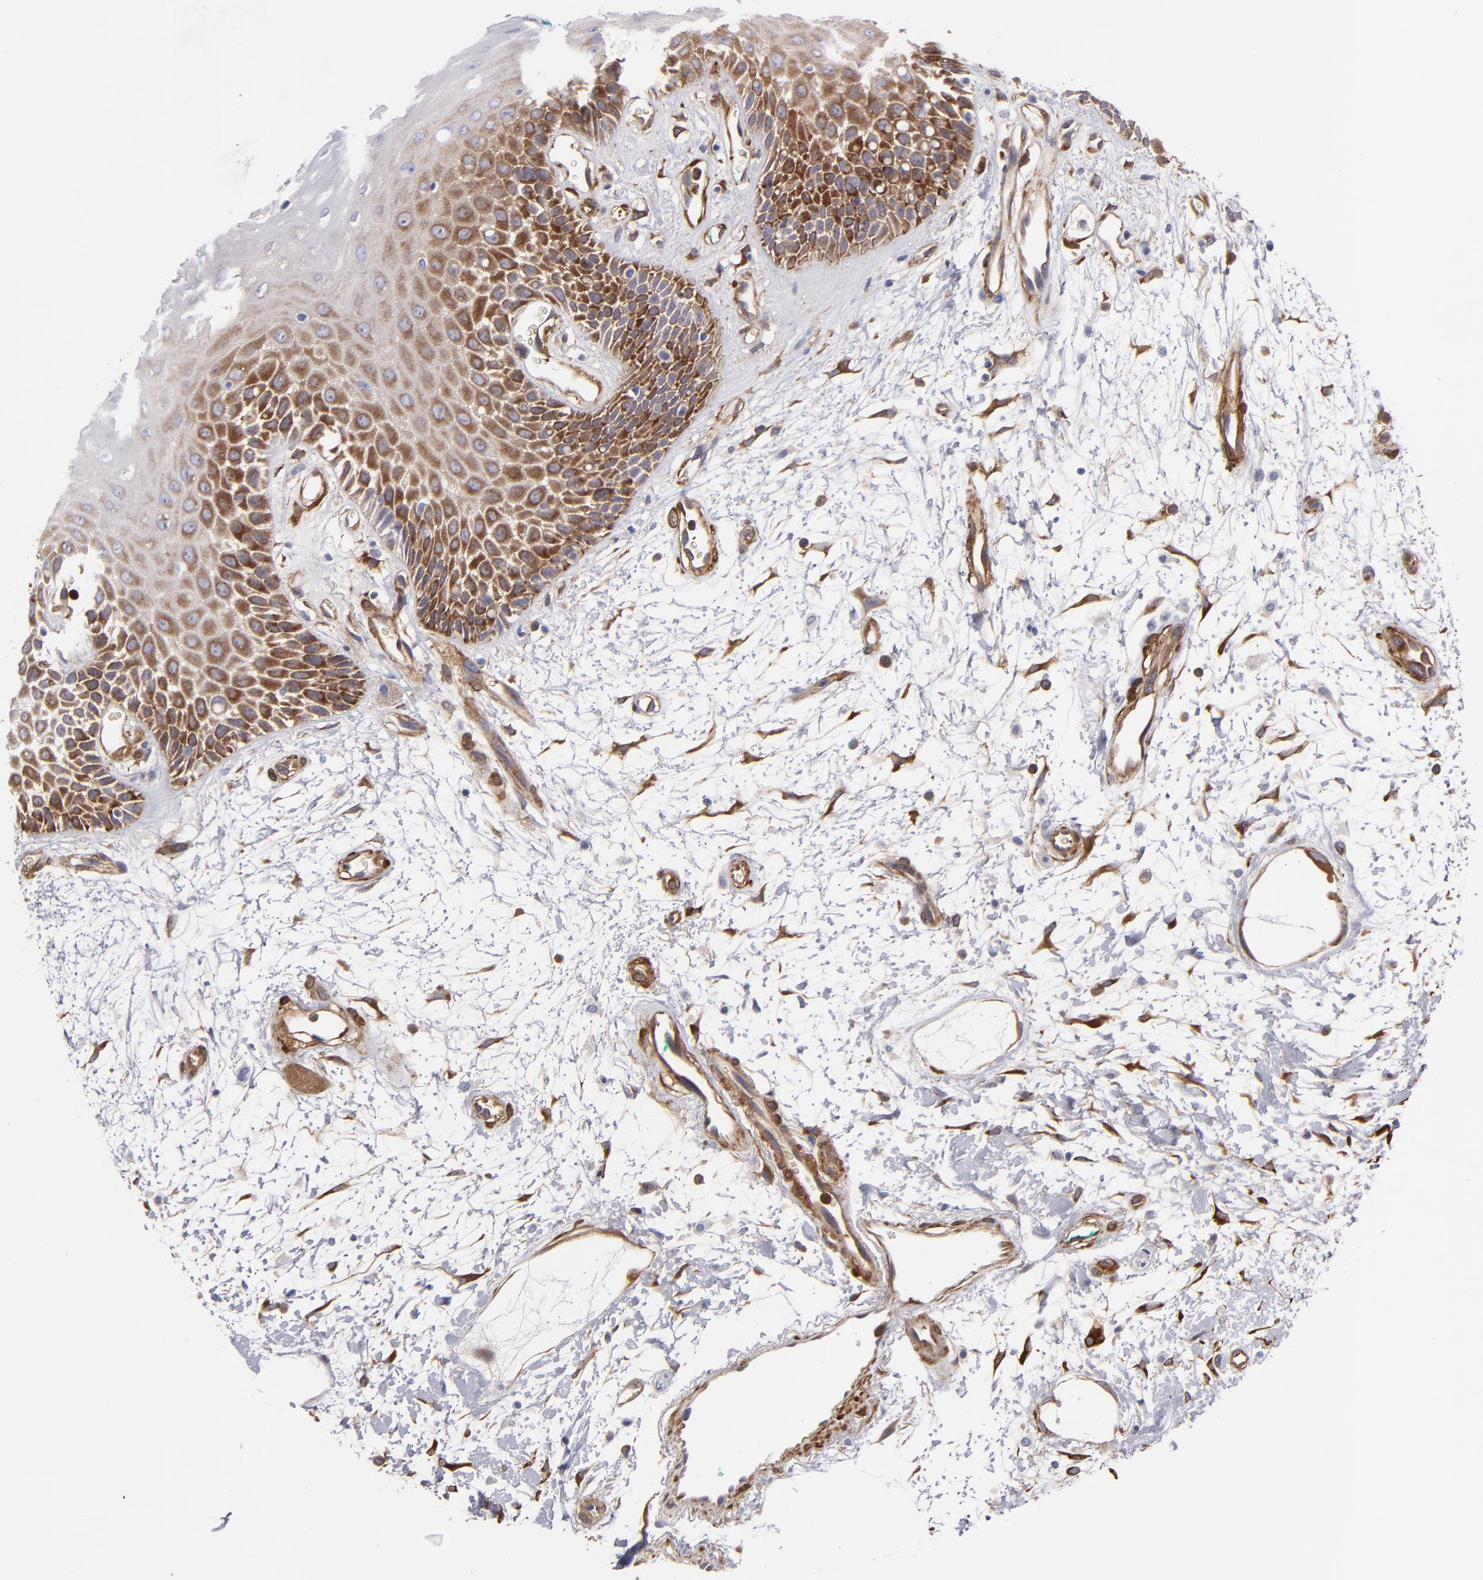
{"staining": {"intensity": "moderate", "quantity": ">75%", "location": "cytoplasmic/membranous"}, "tissue": "oral mucosa", "cell_type": "Squamous epithelial cells", "image_type": "normal", "snomed": [{"axis": "morphology", "description": "Normal tissue, NOS"}, {"axis": "morphology", "description": "Squamous cell carcinoma, NOS"}, {"axis": "topography", "description": "Skeletal muscle"}, {"axis": "topography", "description": "Oral tissue"}, {"axis": "topography", "description": "Head-Neck"}], "caption": "Immunohistochemistry (IHC) of normal human oral mucosa exhibits medium levels of moderate cytoplasmic/membranous positivity in about >75% of squamous epithelial cells.", "gene": "VCL", "patient": {"sex": "female", "age": 84}}